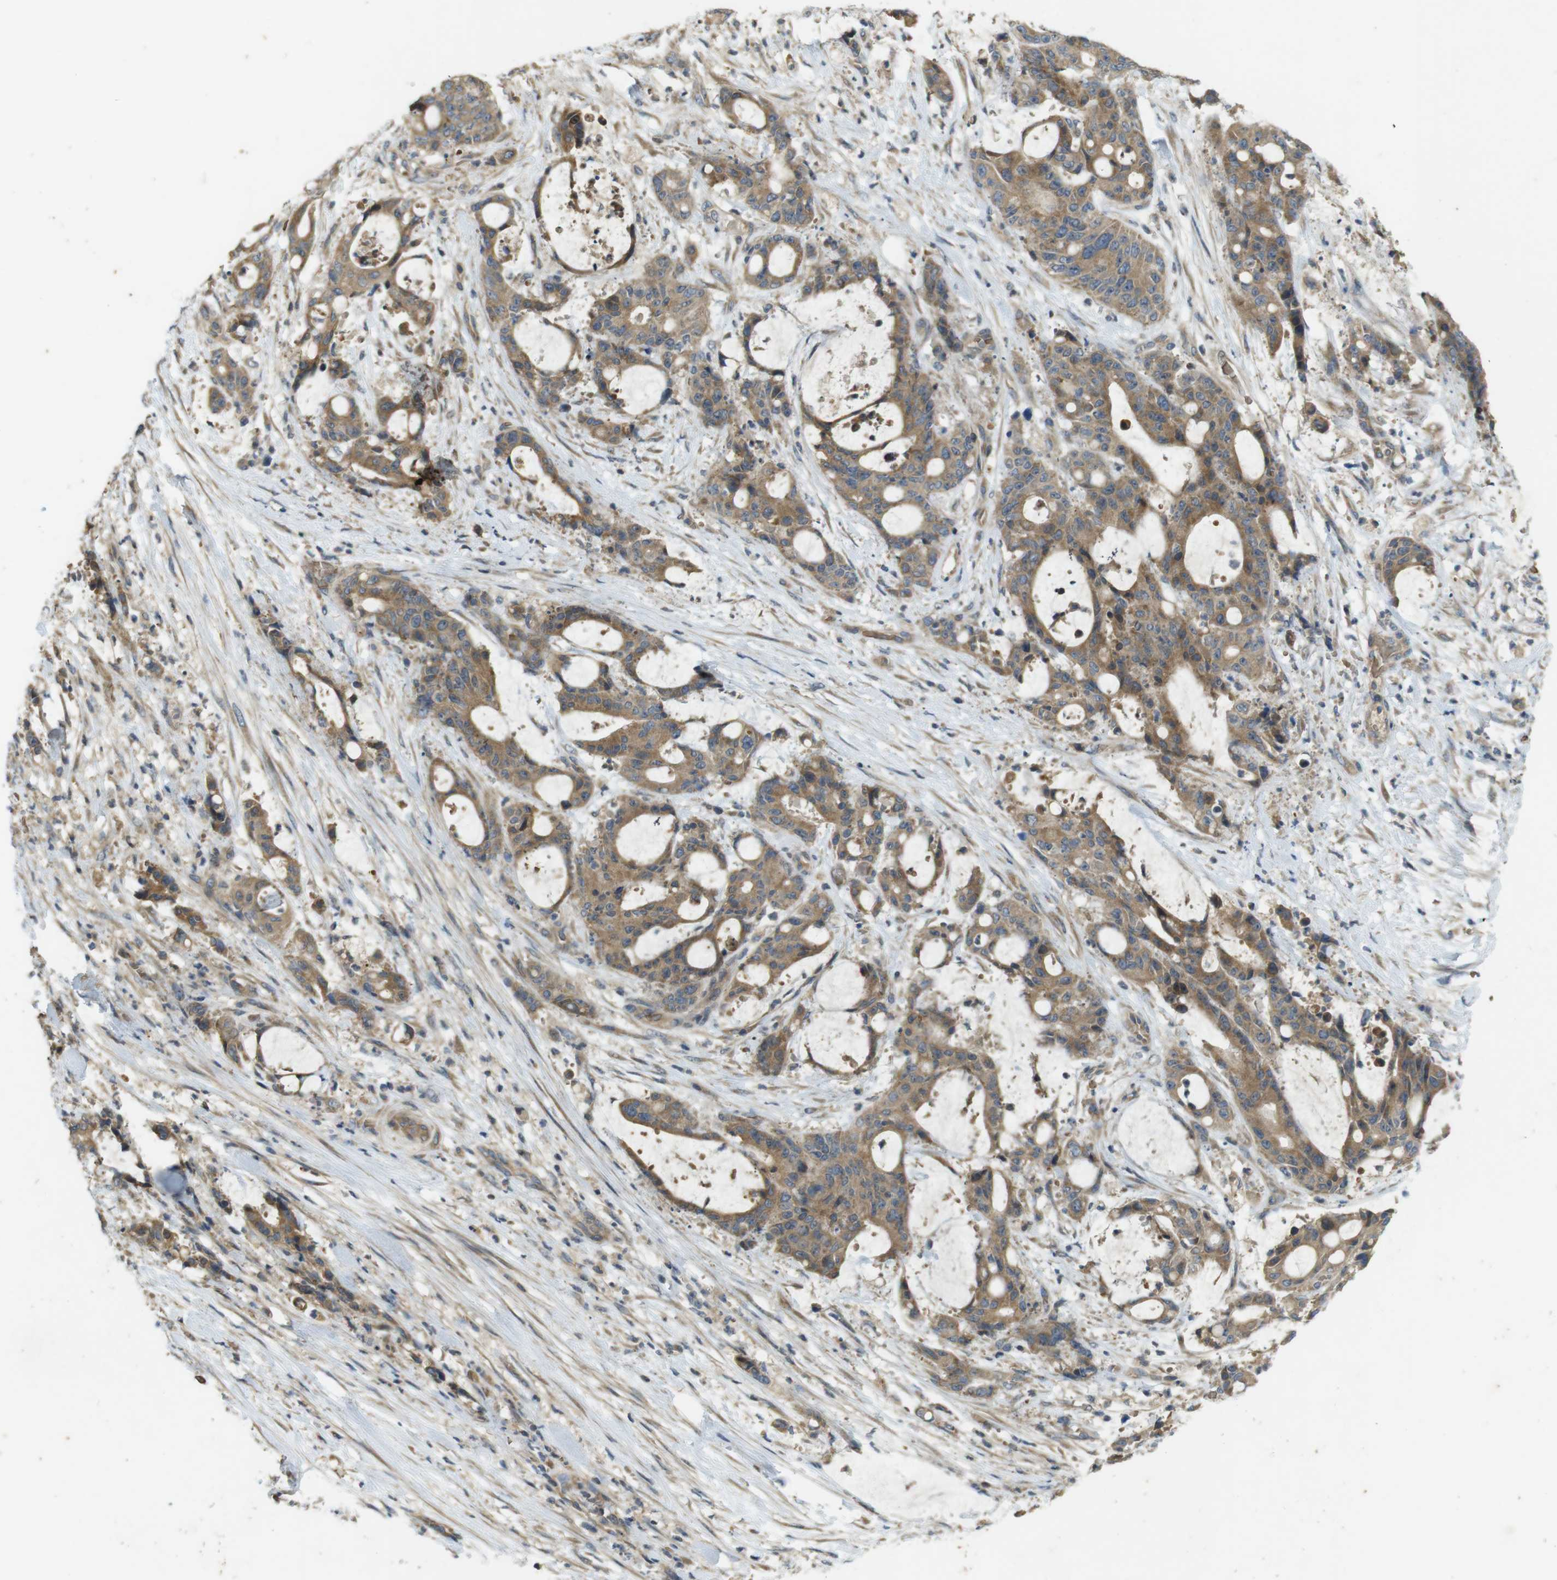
{"staining": {"intensity": "moderate", "quantity": ">75%", "location": "cytoplasmic/membranous"}, "tissue": "liver cancer", "cell_type": "Tumor cells", "image_type": "cancer", "snomed": [{"axis": "morphology", "description": "Normal tissue, NOS"}, {"axis": "morphology", "description": "Cholangiocarcinoma"}, {"axis": "topography", "description": "Liver"}, {"axis": "topography", "description": "Peripheral nerve tissue"}], "caption": "Protein staining reveals moderate cytoplasmic/membranous positivity in about >75% of tumor cells in liver cancer (cholangiocarcinoma).", "gene": "CLTC", "patient": {"sex": "female", "age": 73}}